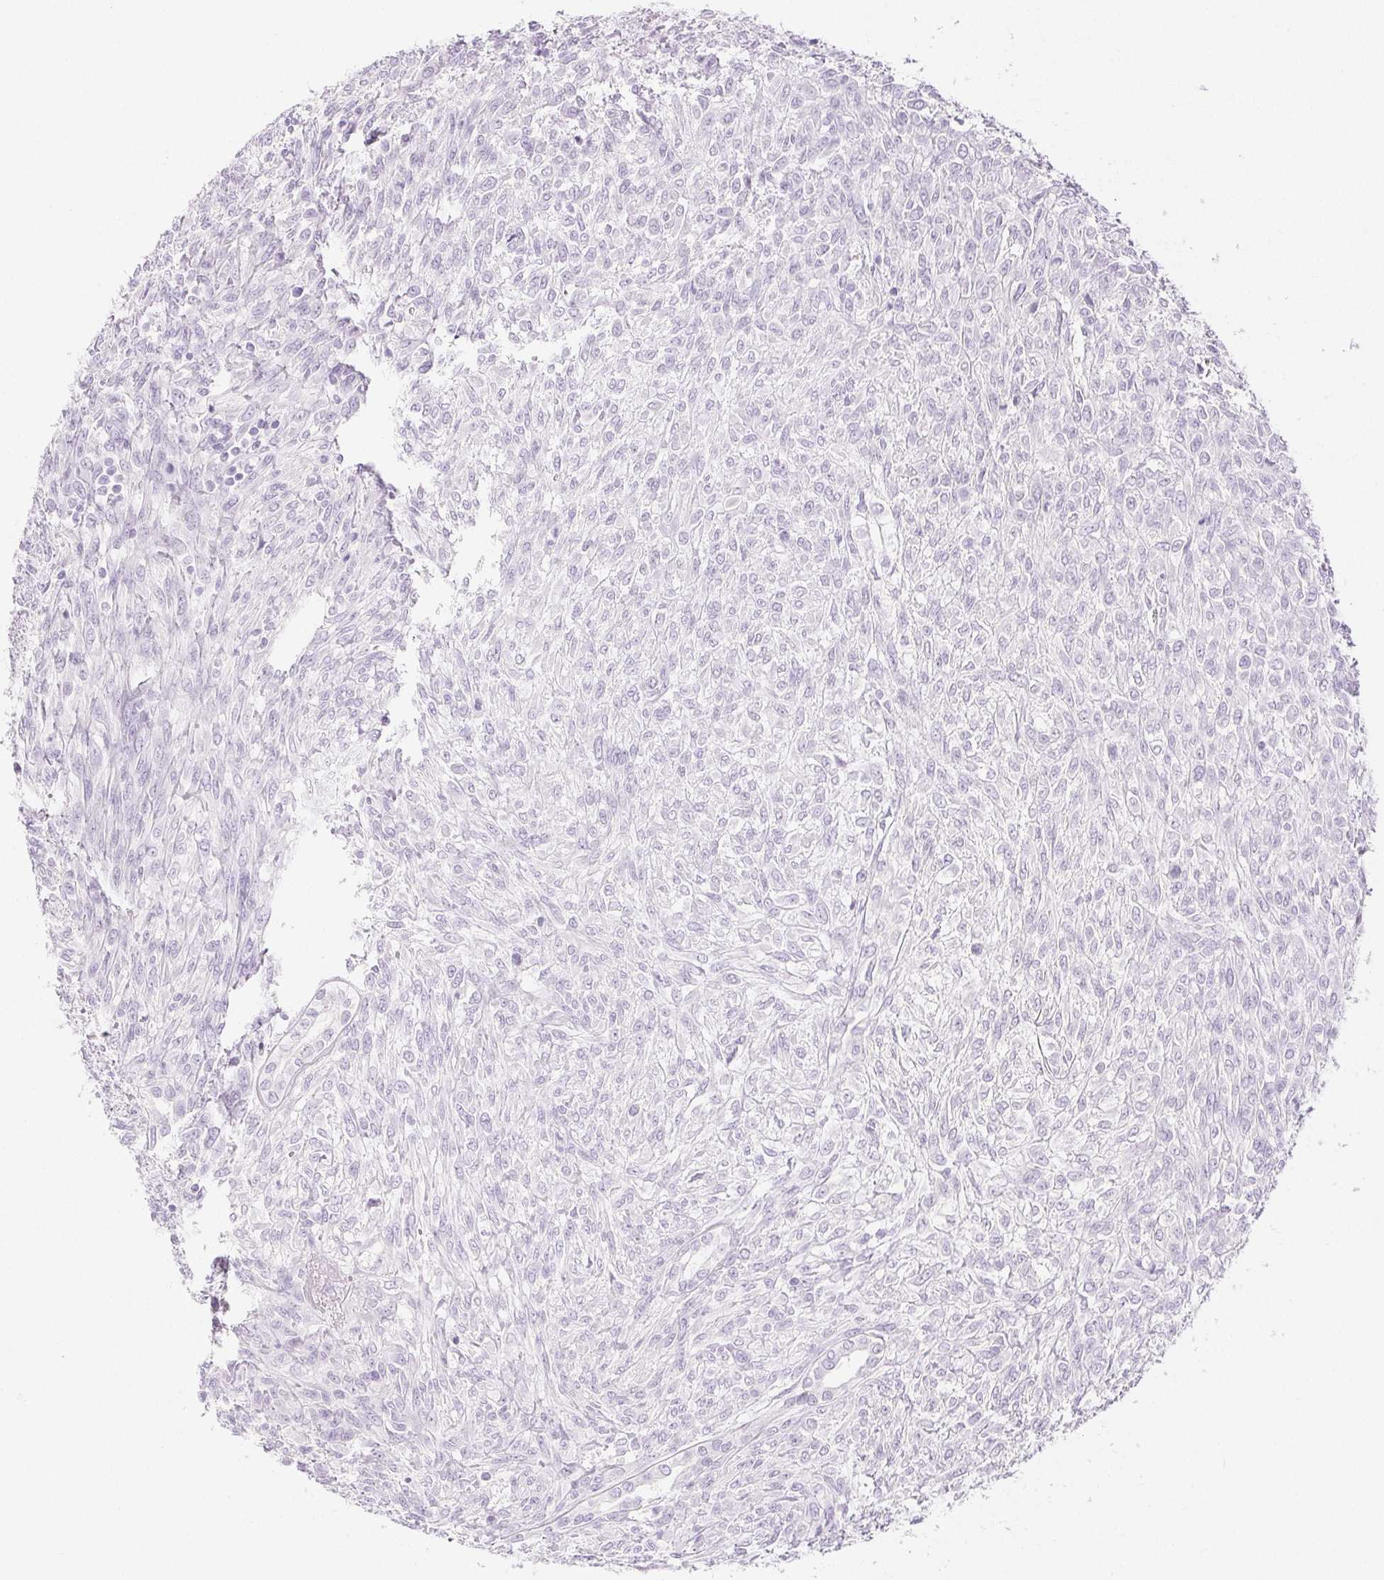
{"staining": {"intensity": "negative", "quantity": "none", "location": "none"}, "tissue": "renal cancer", "cell_type": "Tumor cells", "image_type": "cancer", "snomed": [{"axis": "morphology", "description": "Adenocarcinoma, NOS"}, {"axis": "topography", "description": "Kidney"}], "caption": "IHC of renal adenocarcinoma shows no positivity in tumor cells. (DAB immunohistochemistry, high magnification).", "gene": "SPRR3", "patient": {"sex": "male", "age": 58}}